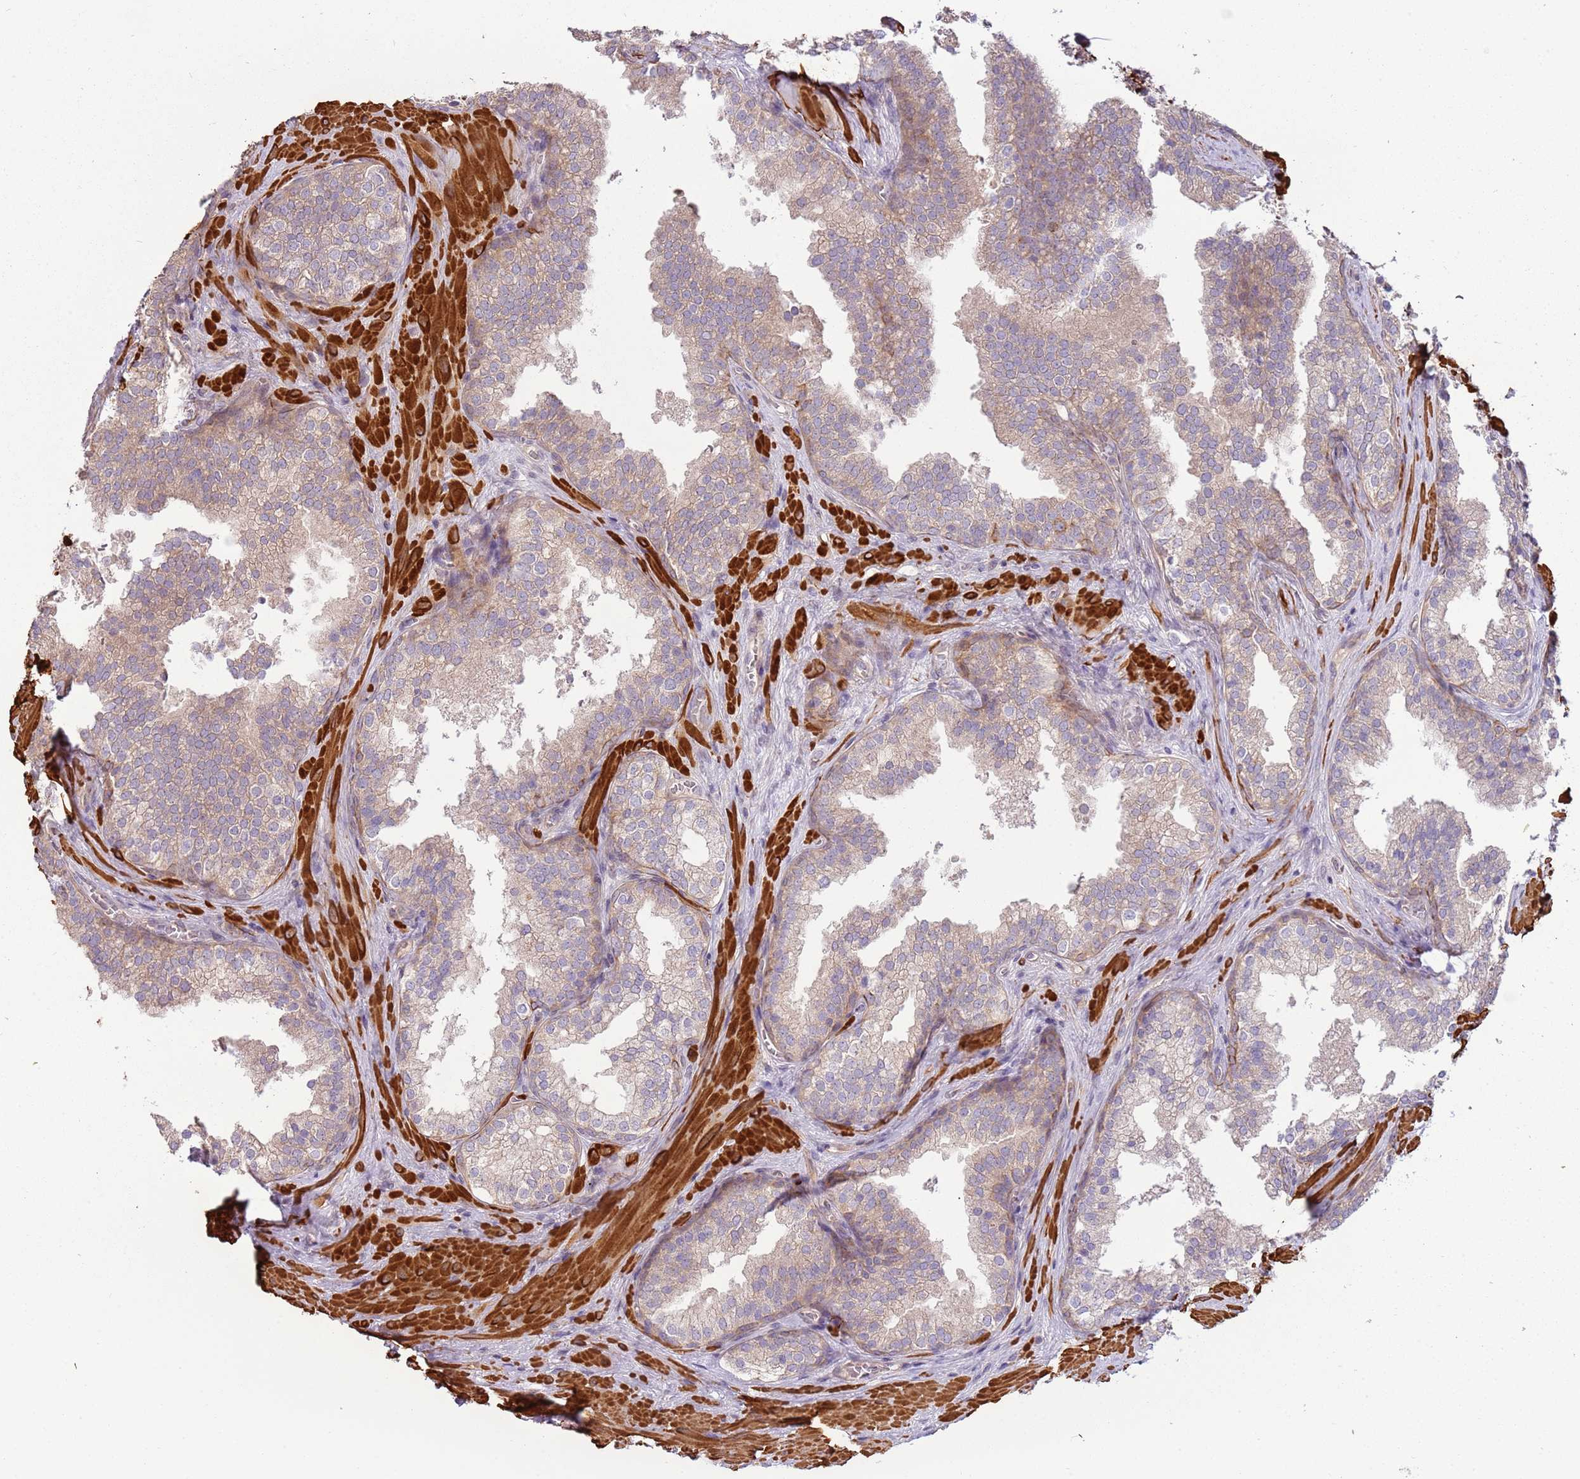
{"staining": {"intensity": "weak", "quantity": ">75%", "location": "cytoplasmic/membranous"}, "tissue": "prostate cancer", "cell_type": "Tumor cells", "image_type": "cancer", "snomed": [{"axis": "morphology", "description": "Adenocarcinoma, High grade"}, {"axis": "topography", "description": "Prostate"}], "caption": "A brown stain highlights weak cytoplasmic/membranous positivity of a protein in human prostate cancer tumor cells.", "gene": "RNF128", "patient": {"sex": "male", "age": 56}}